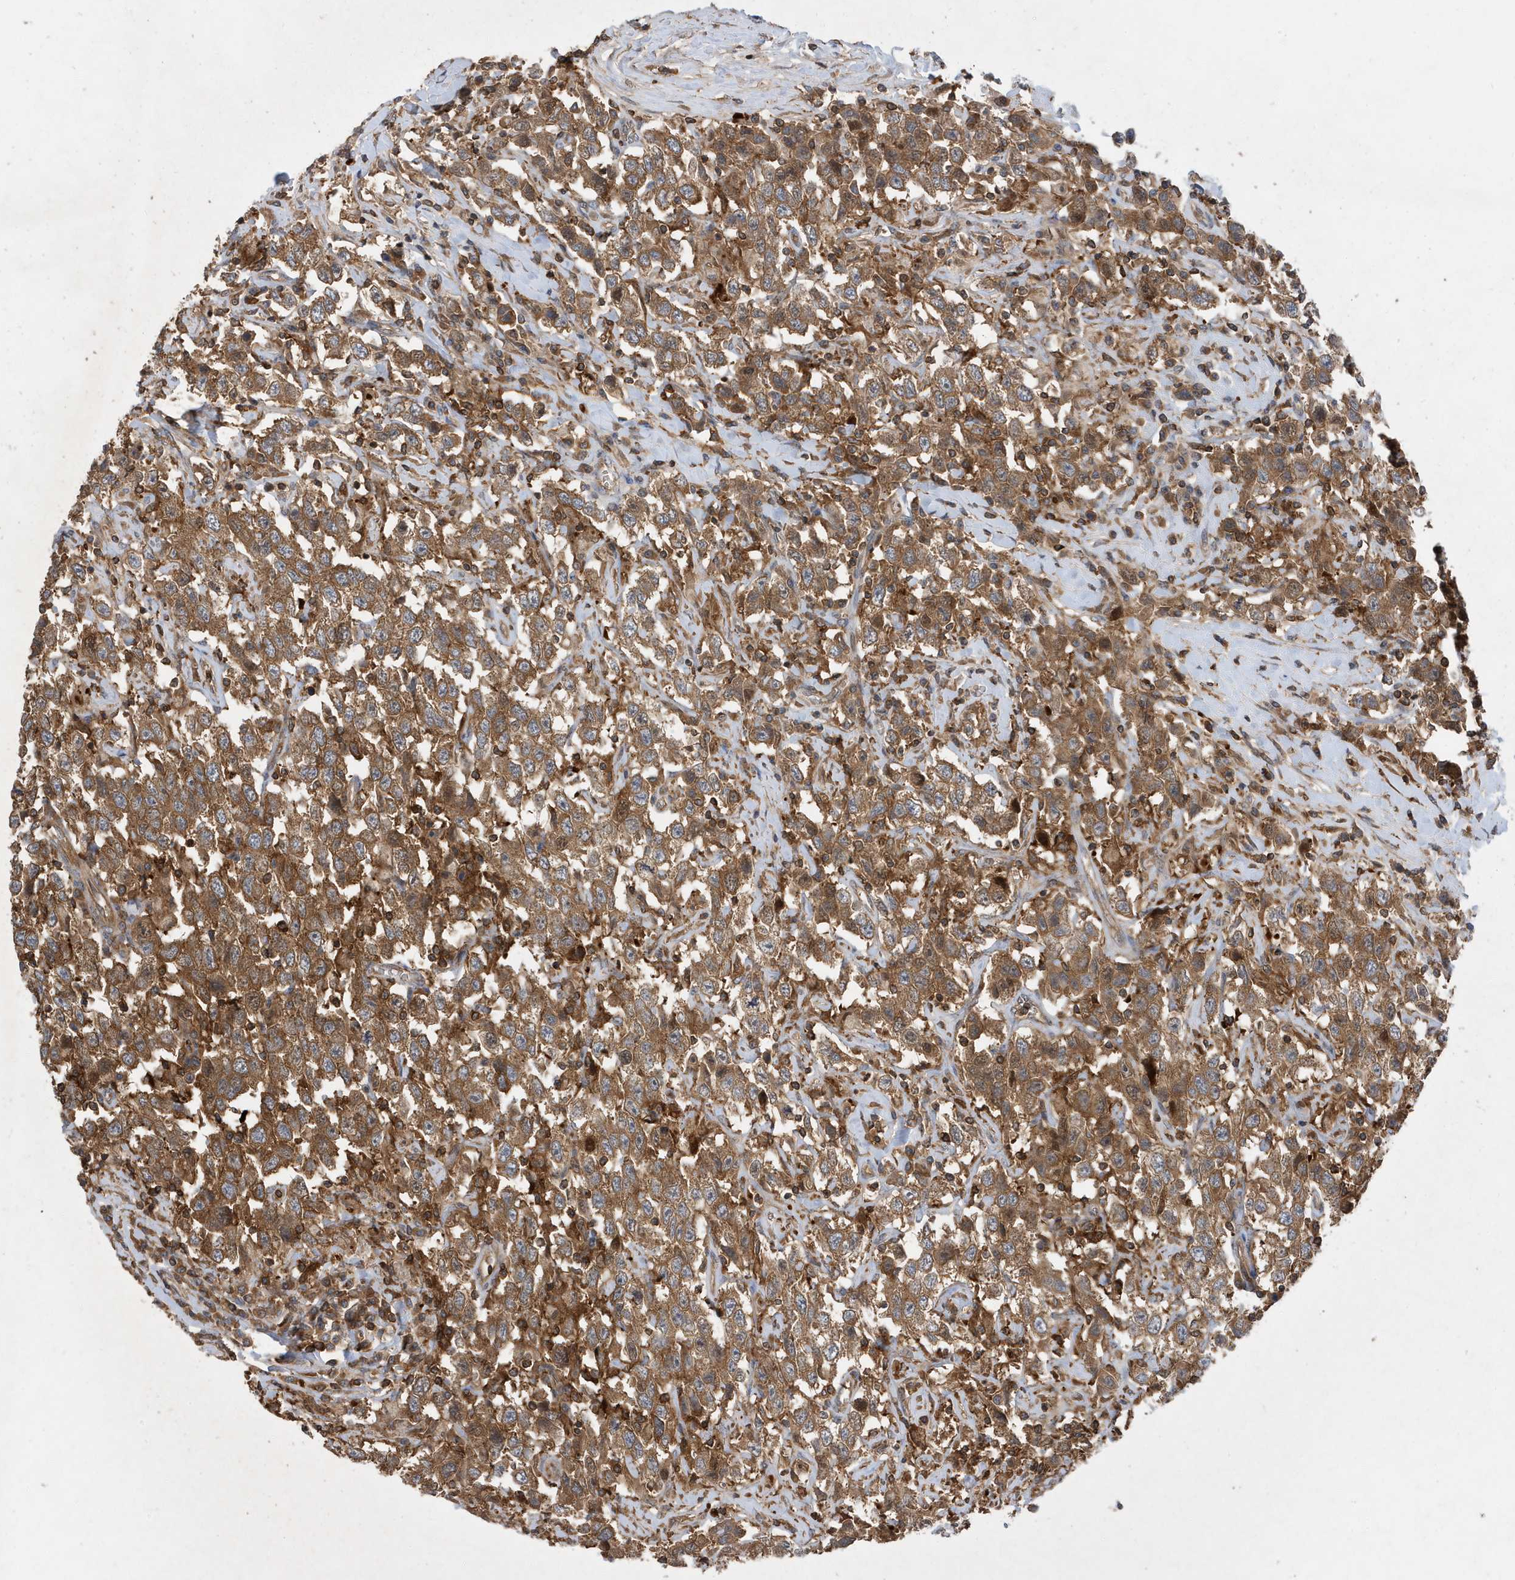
{"staining": {"intensity": "moderate", "quantity": ">75%", "location": "cytoplasmic/membranous"}, "tissue": "testis cancer", "cell_type": "Tumor cells", "image_type": "cancer", "snomed": [{"axis": "morphology", "description": "Seminoma, NOS"}, {"axis": "topography", "description": "Testis"}], "caption": "Tumor cells reveal medium levels of moderate cytoplasmic/membranous expression in about >75% of cells in human seminoma (testis).", "gene": "LAPTM4A", "patient": {"sex": "male", "age": 41}}